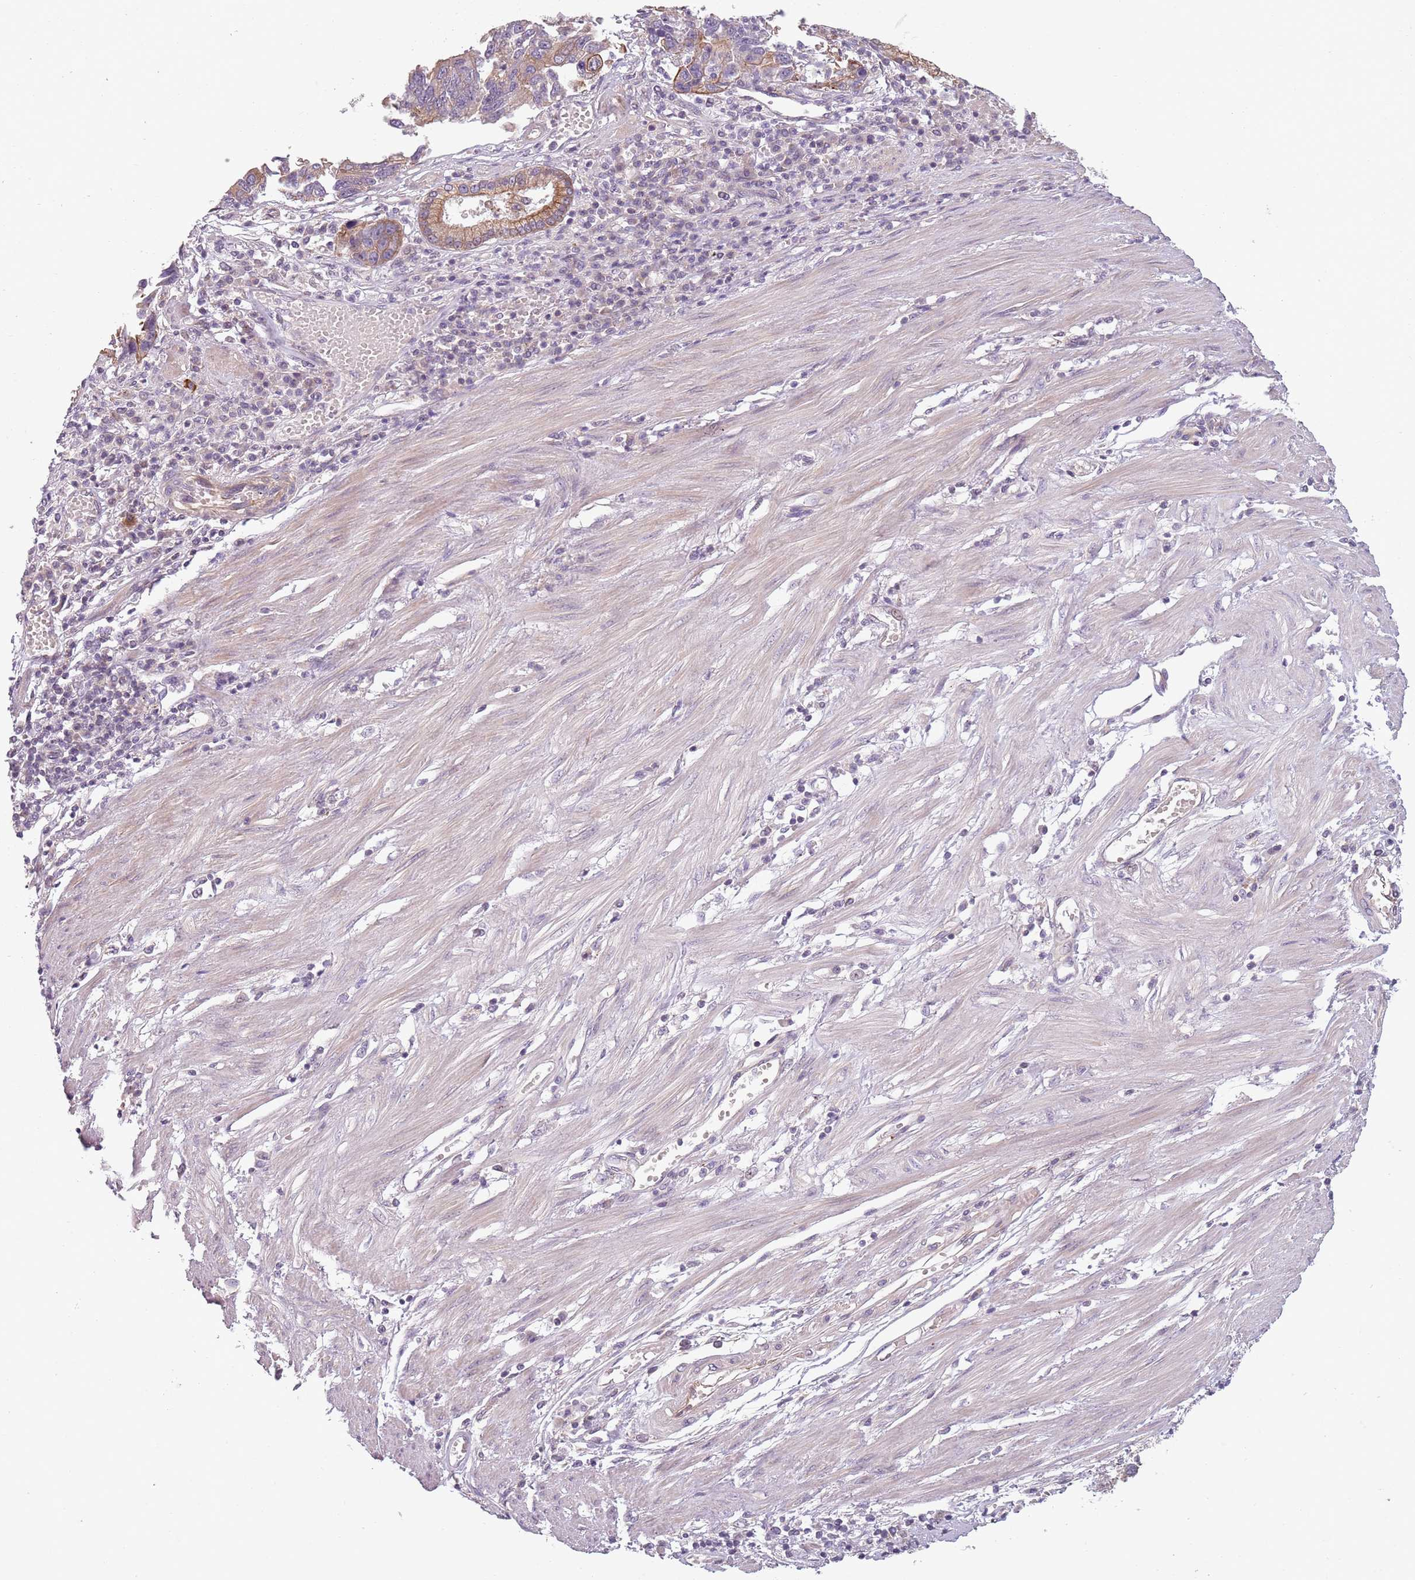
{"staining": {"intensity": "moderate", "quantity": "<25%", "location": "cytoplasmic/membranous"}, "tissue": "stomach cancer", "cell_type": "Tumor cells", "image_type": "cancer", "snomed": [{"axis": "morphology", "description": "Adenocarcinoma, NOS"}, {"axis": "topography", "description": "Stomach"}], "caption": "Immunohistochemical staining of stomach cancer shows moderate cytoplasmic/membranous protein positivity in approximately <25% of tumor cells. (DAB (3,3'-diaminobenzidine) IHC, brown staining for protein, blue staining for nuclei).", "gene": "TLCD2", "patient": {"sex": "male", "age": 59}}